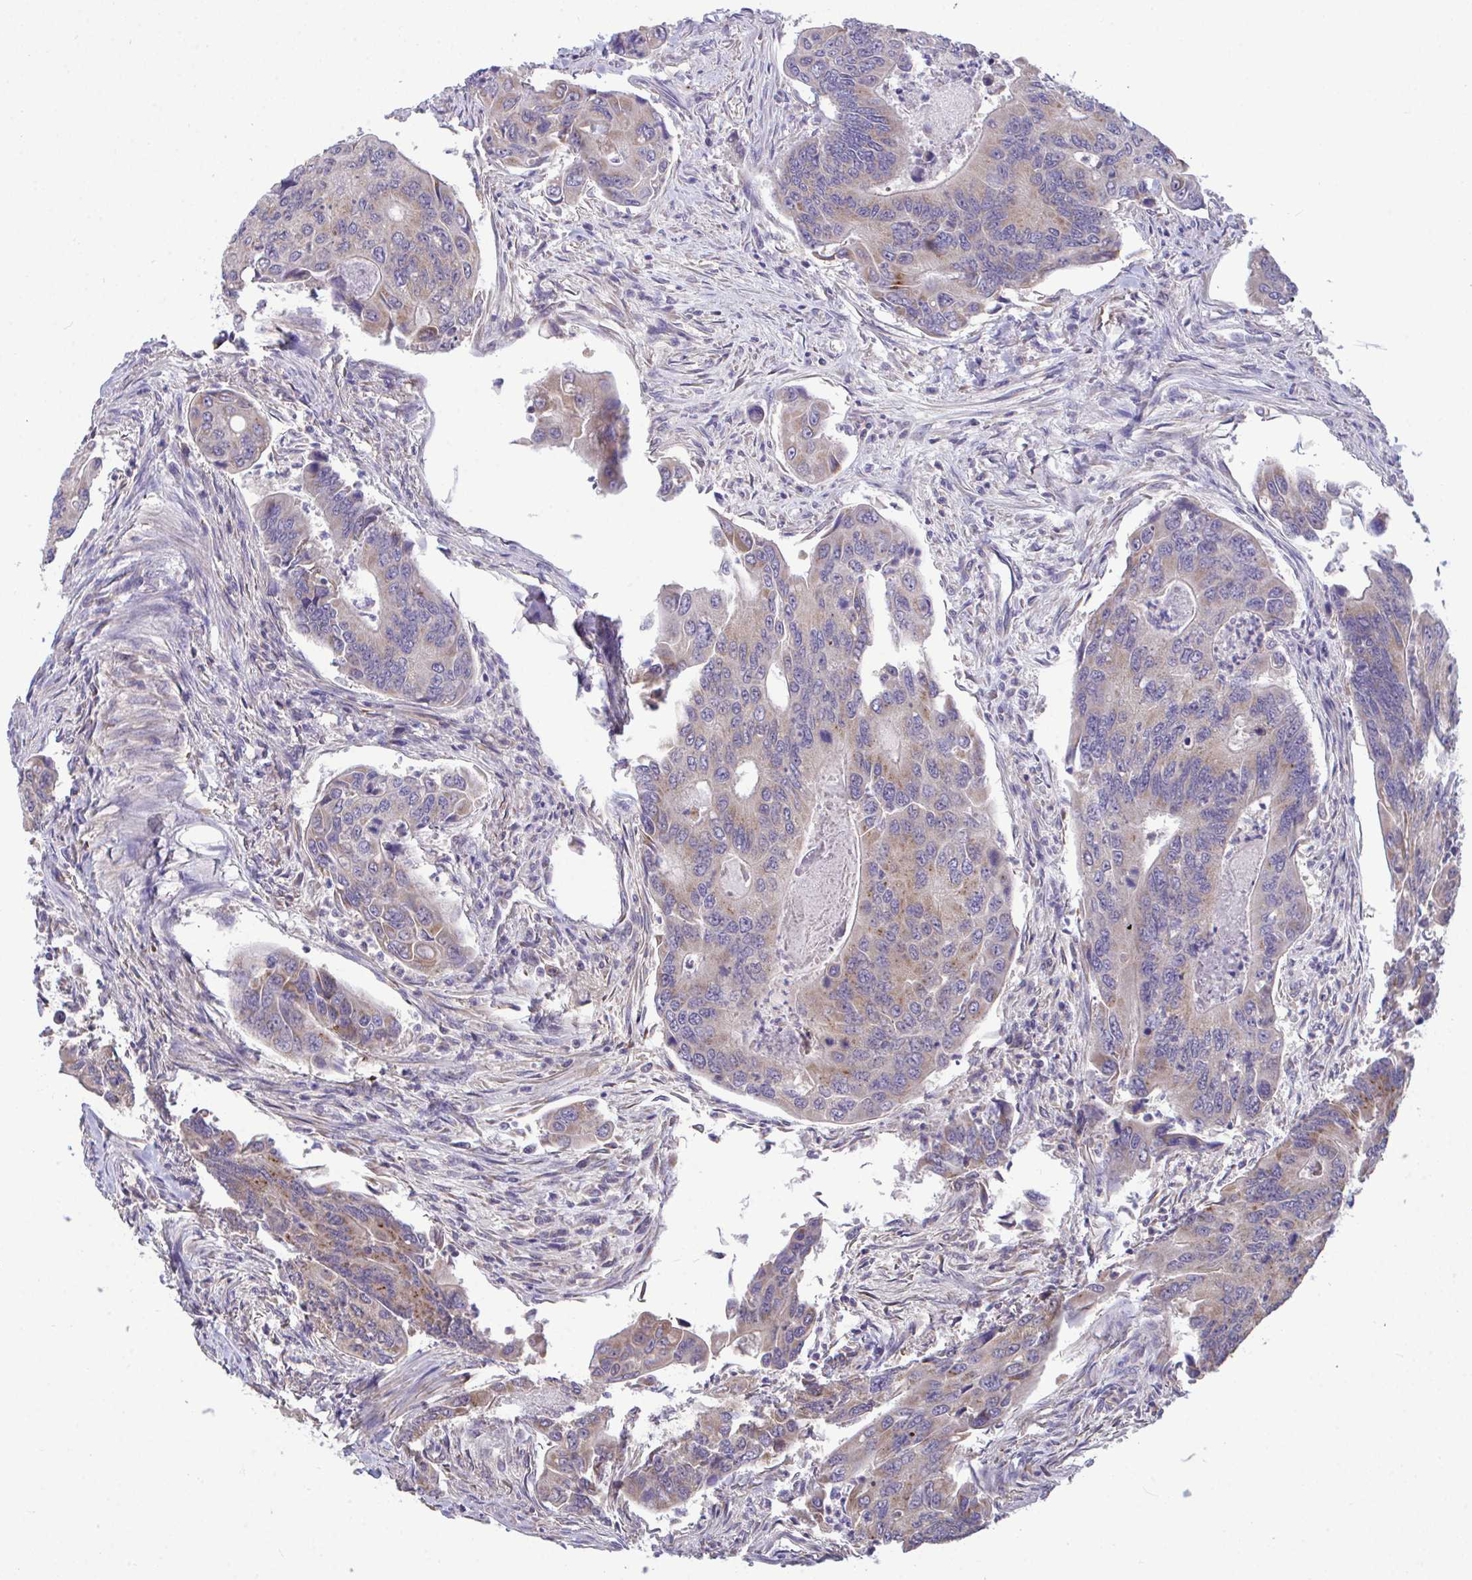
{"staining": {"intensity": "moderate", "quantity": "25%-75%", "location": "cytoplasmic/membranous"}, "tissue": "colorectal cancer", "cell_type": "Tumor cells", "image_type": "cancer", "snomed": [{"axis": "morphology", "description": "Adenocarcinoma, NOS"}, {"axis": "topography", "description": "Colon"}], "caption": "High-power microscopy captured an immunohistochemistry image of colorectal cancer (adenocarcinoma), revealing moderate cytoplasmic/membranous staining in approximately 25%-75% of tumor cells.", "gene": "SARS2", "patient": {"sex": "female", "age": 67}}